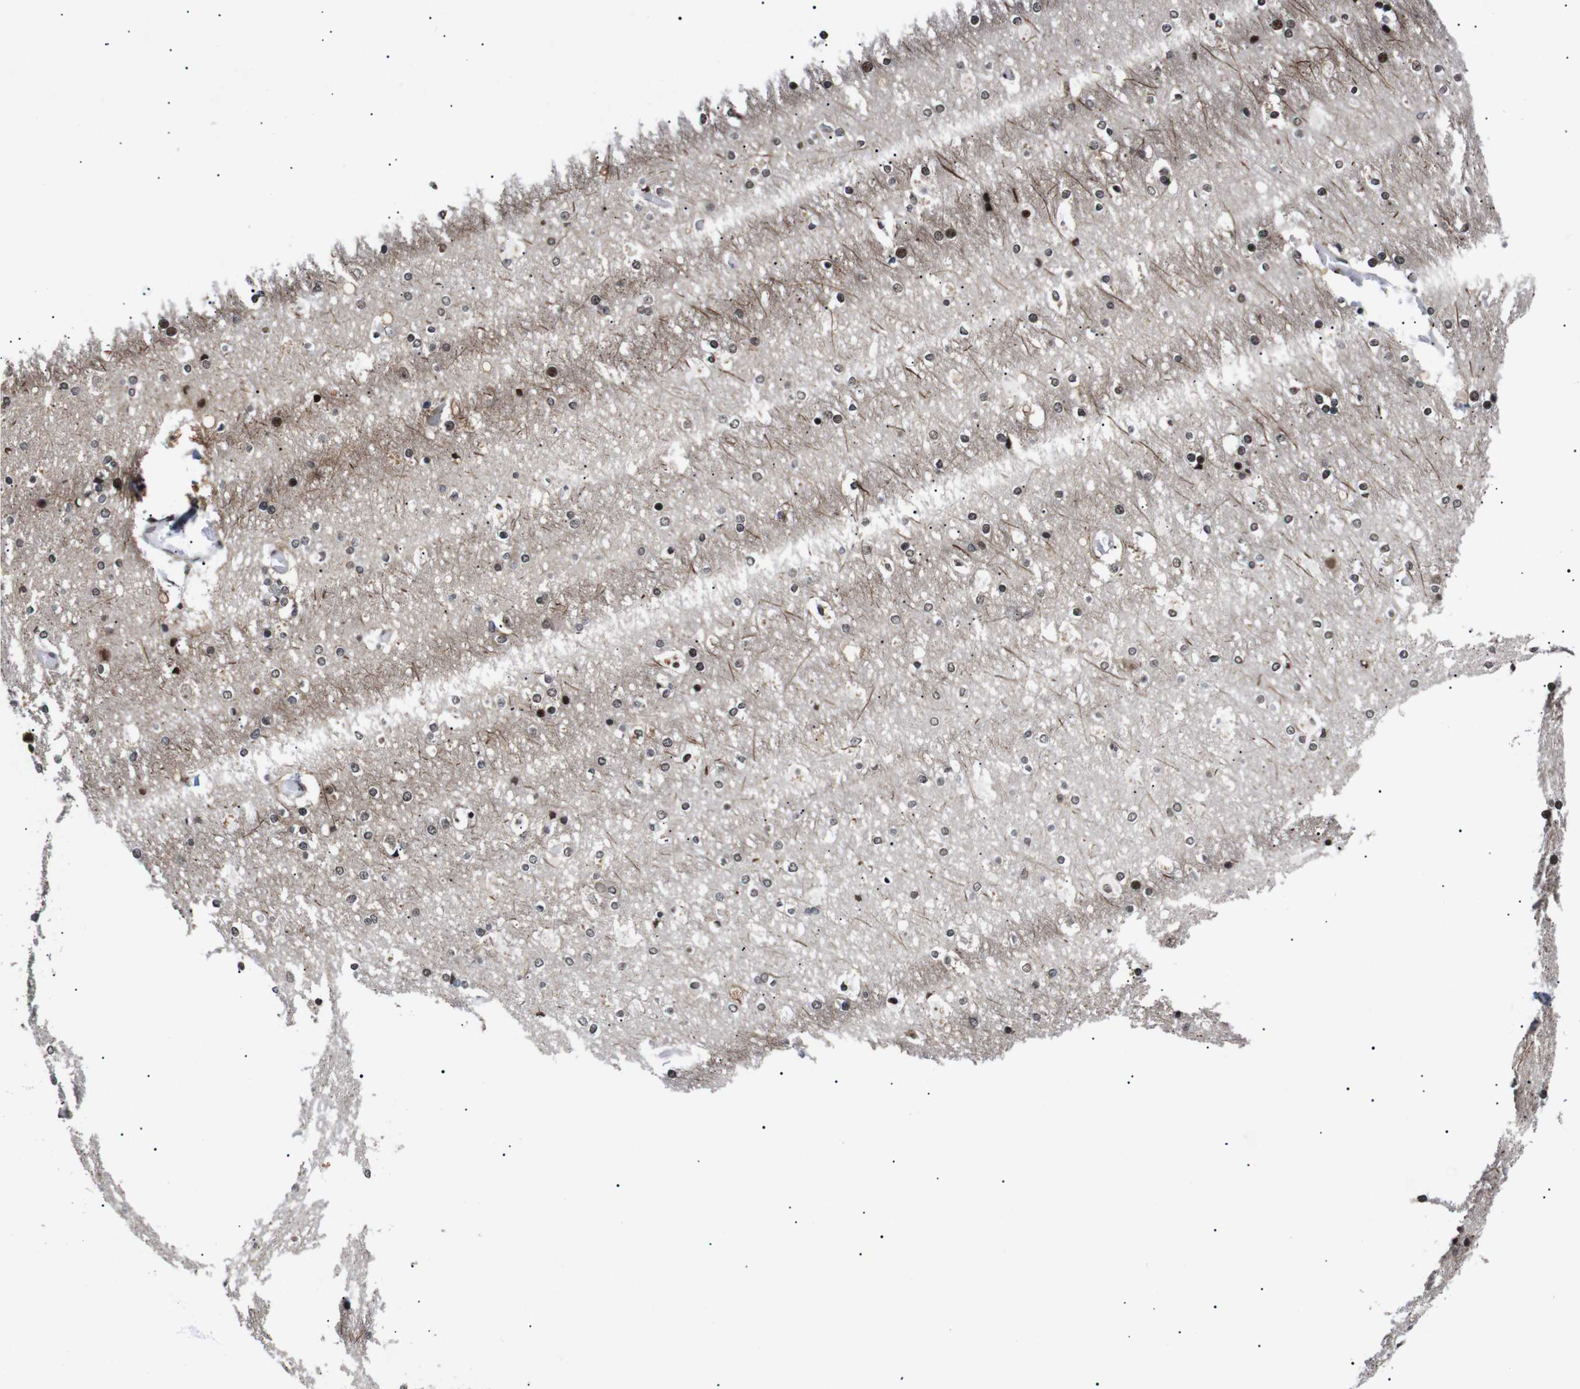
{"staining": {"intensity": "negative", "quantity": "none", "location": "none"}, "tissue": "cerebral cortex", "cell_type": "Endothelial cells", "image_type": "normal", "snomed": [{"axis": "morphology", "description": "Normal tissue, NOS"}, {"axis": "topography", "description": "Cerebral cortex"}], "caption": "This is a histopathology image of immunohistochemistry (IHC) staining of unremarkable cerebral cortex, which shows no positivity in endothelial cells.", "gene": "KIF23", "patient": {"sex": "male", "age": 57}}